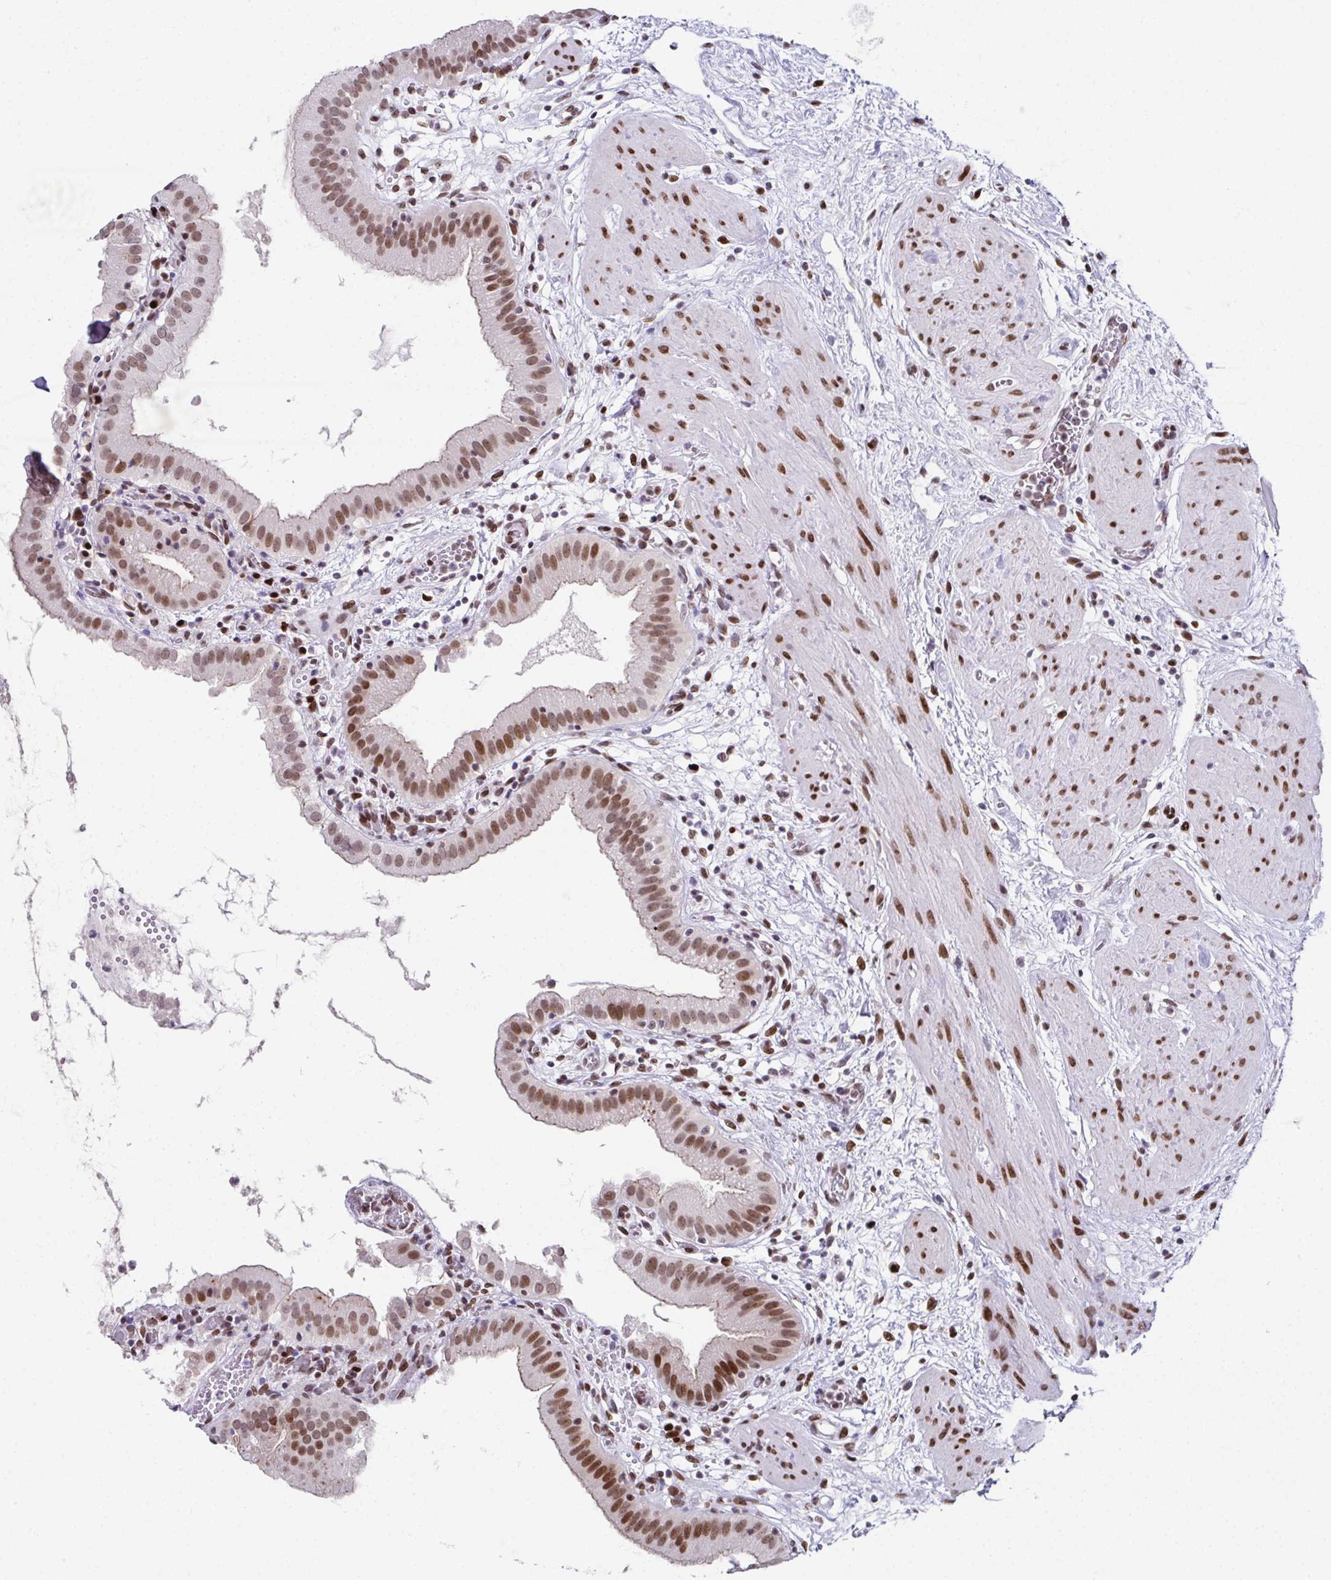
{"staining": {"intensity": "moderate", "quantity": ">75%", "location": "cytoplasmic/membranous,nuclear"}, "tissue": "gallbladder", "cell_type": "Glandular cells", "image_type": "normal", "snomed": [{"axis": "morphology", "description": "Normal tissue, NOS"}, {"axis": "topography", "description": "Gallbladder"}], "caption": "Gallbladder stained with a brown dye demonstrates moderate cytoplasmic/membranous,nuclear positive expression in approximately >75% of glandular cells.", "gene": "RB1", "patient": {"sex": "female", "age": 65}}